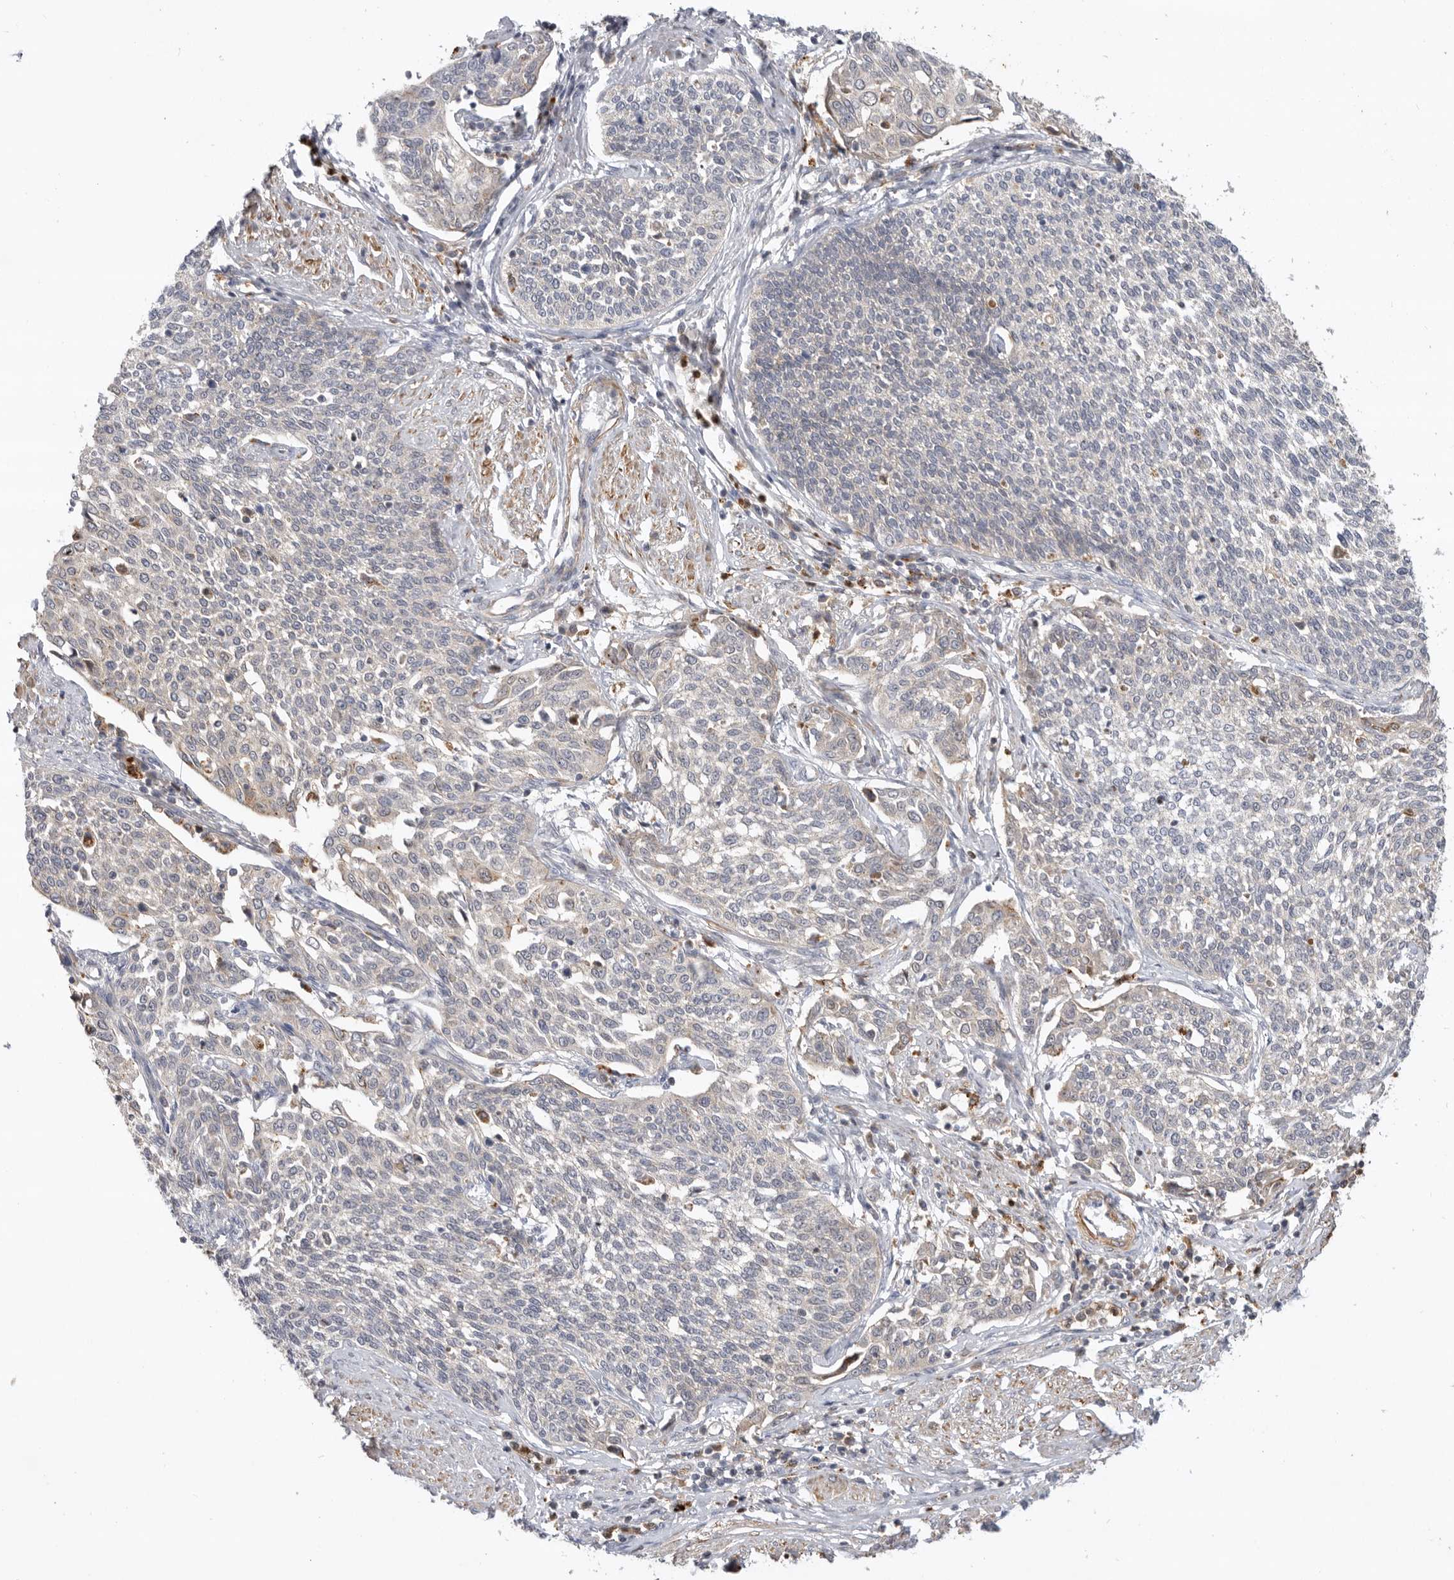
{"staining": {"intensity": "negative", "quantity": "none", "location": "none"}, "tissue": "cervical cancer", "cell_type": "Tumor cells", "image_type": "cancer", "snomed": [{"axis": "morphology", "description": "Squamous cell carcinoma, NOS"}, {"axis": "topography", "description": "Cervix"}], "caption": "This is an immunohistochemistry (IHC) image of cervical squamous cell carcinoma. There is no expression in tumor cells.", "gene": "GNE", "patient": {"sex": "female", "age": 34}}